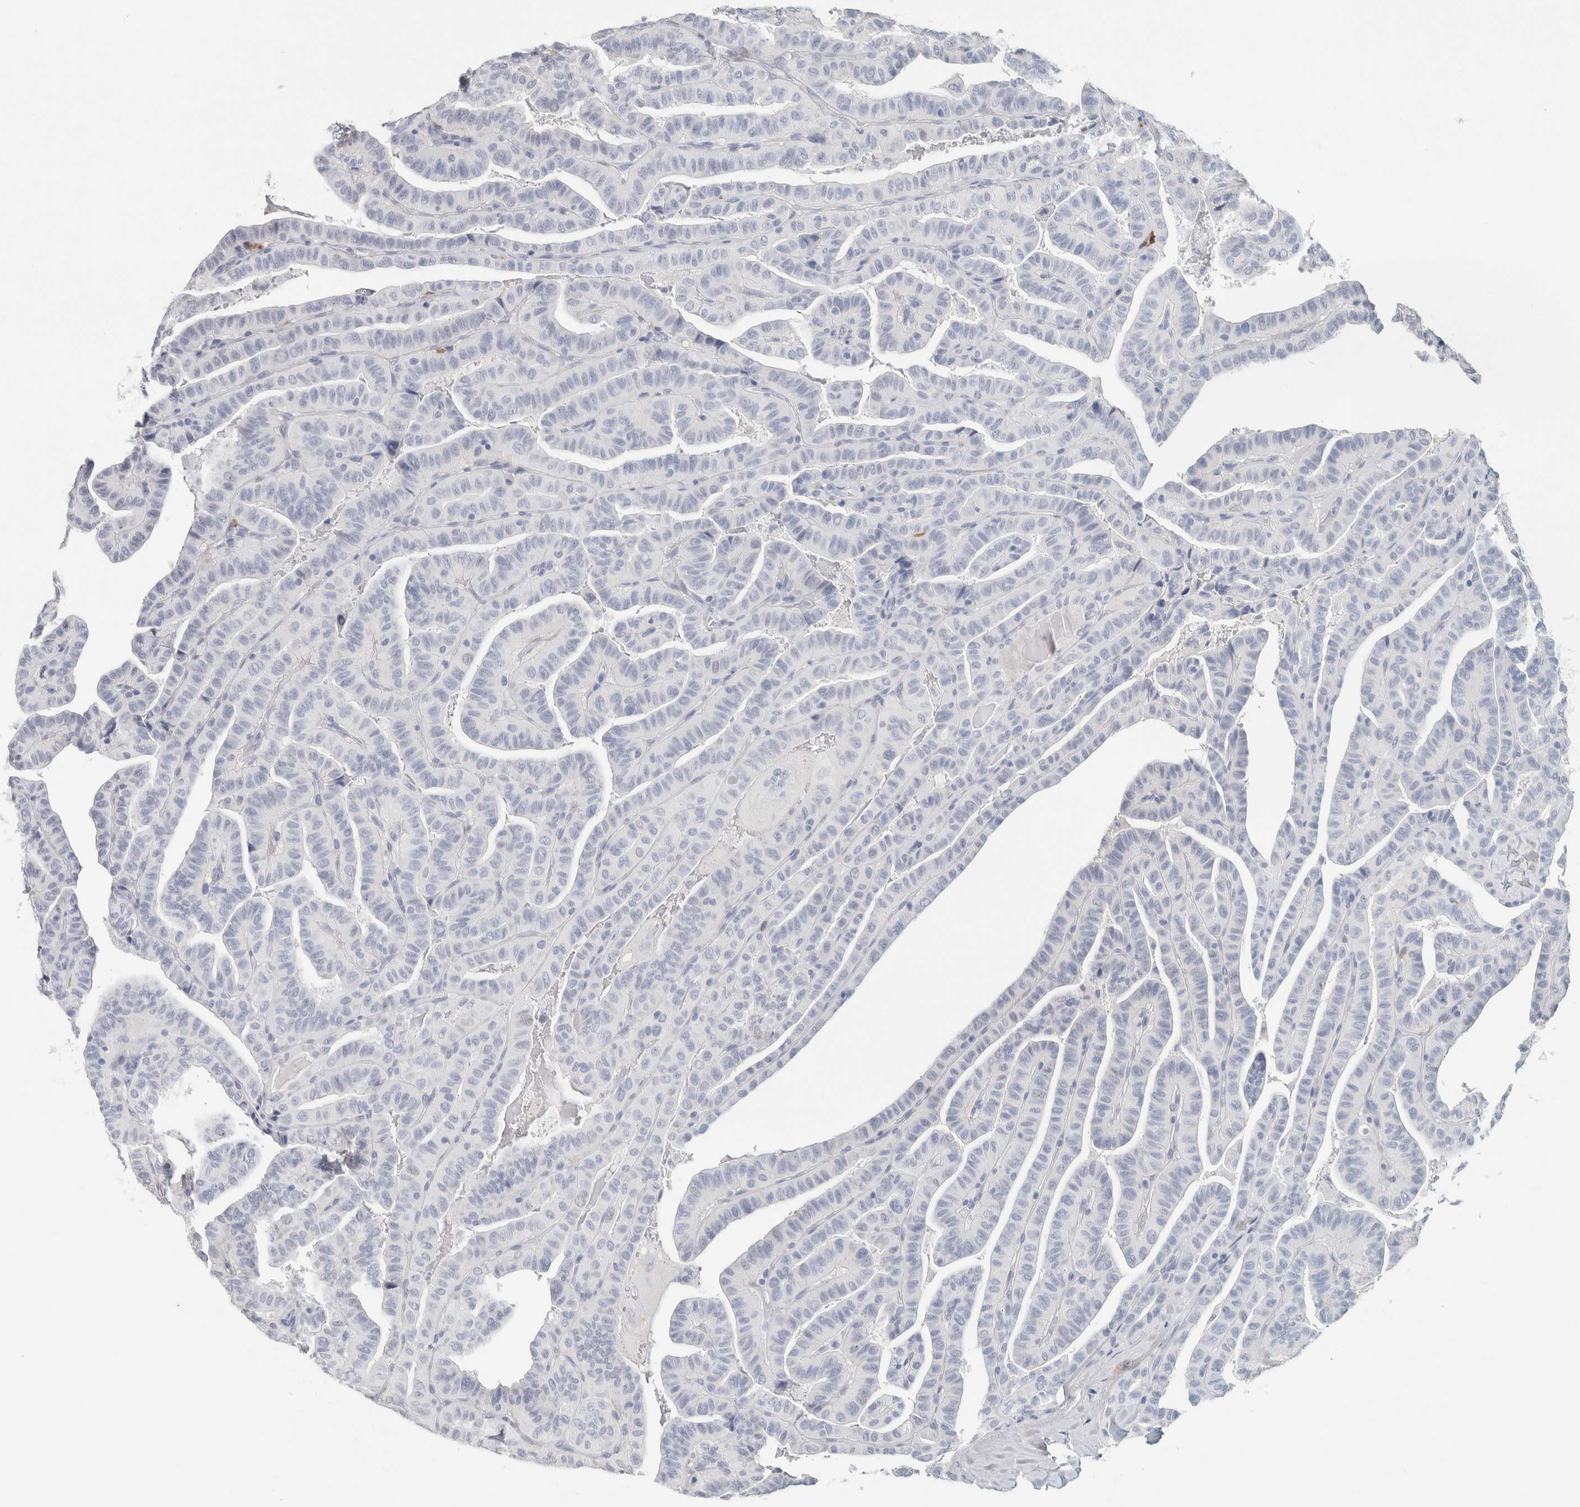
{"staining": {"intensity": "negative", "quantity": "none", "location": "none"}, "tissue": "thyroid cancer", "cell_type": "Tumor cells", "image_type": "cancer", "snomed": [{"axis": "morphology", "description": "Papillary adenocarcinoma, NOS"}, {"axis": "topography", "description": "Thyroid gland"}], "caption": "Immunohistochemistry (IHC) image of neoplastic tissue: thyroid cancer stained with DAB (3,3'-diaminobenzidine) demonstrates no significant protein expression in tumor cells.", "gene": "IL6", "patient": {"sex": "male", "age": 77}}